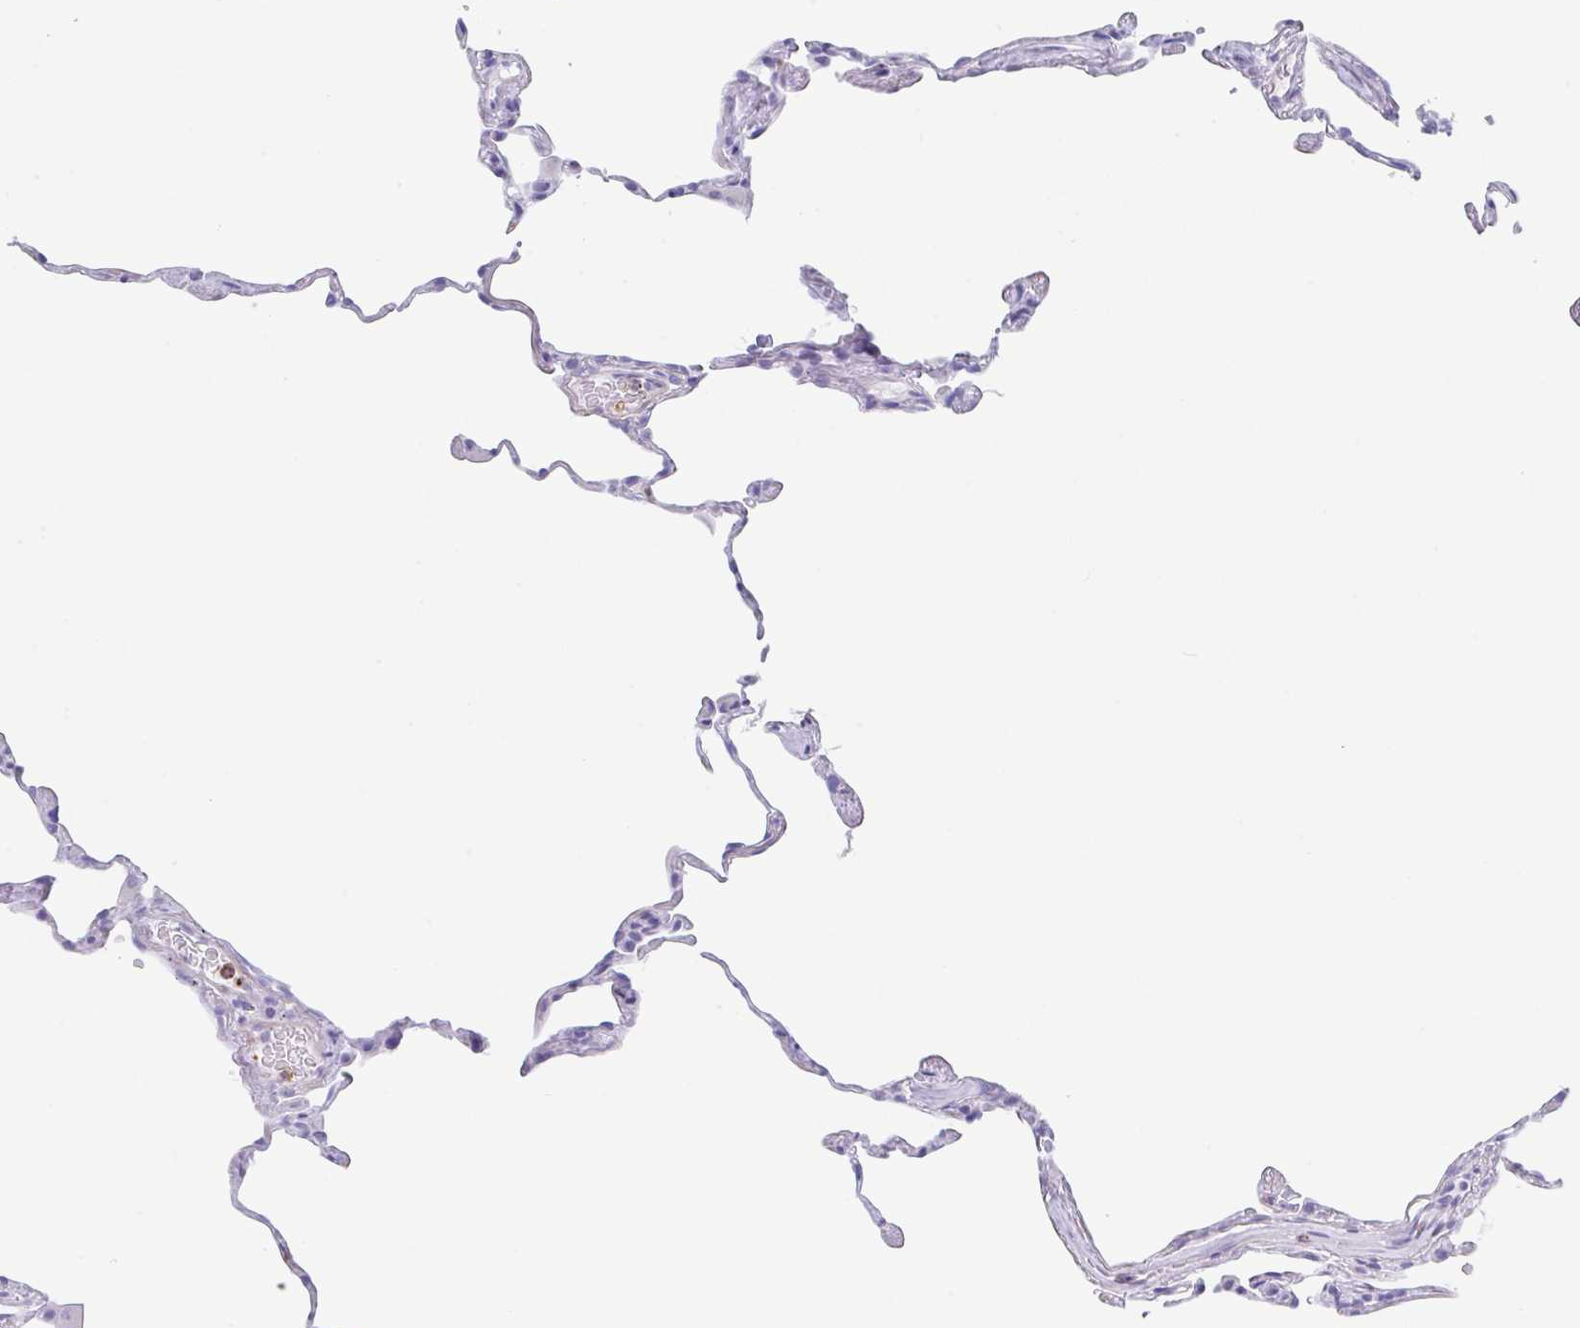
{"staining": {"intensity": "negative", "quantity": "none", "location": "none"}, "tissue": "lung", "cell_type": "Alveolar cells", "image_type": "normal", "snomed": [{"axis": "morphology", "description": "Normal tissue, NOS"}, {"axis": "topography", "description": "Lung"}], "caption": "Immunohistochemistry micrograph of benign human lung stained for a protein (brown), which displays no expression in alveolar cells.", "gene": "TAS2R41", "patient": {"sex": "female", "age": 57}}